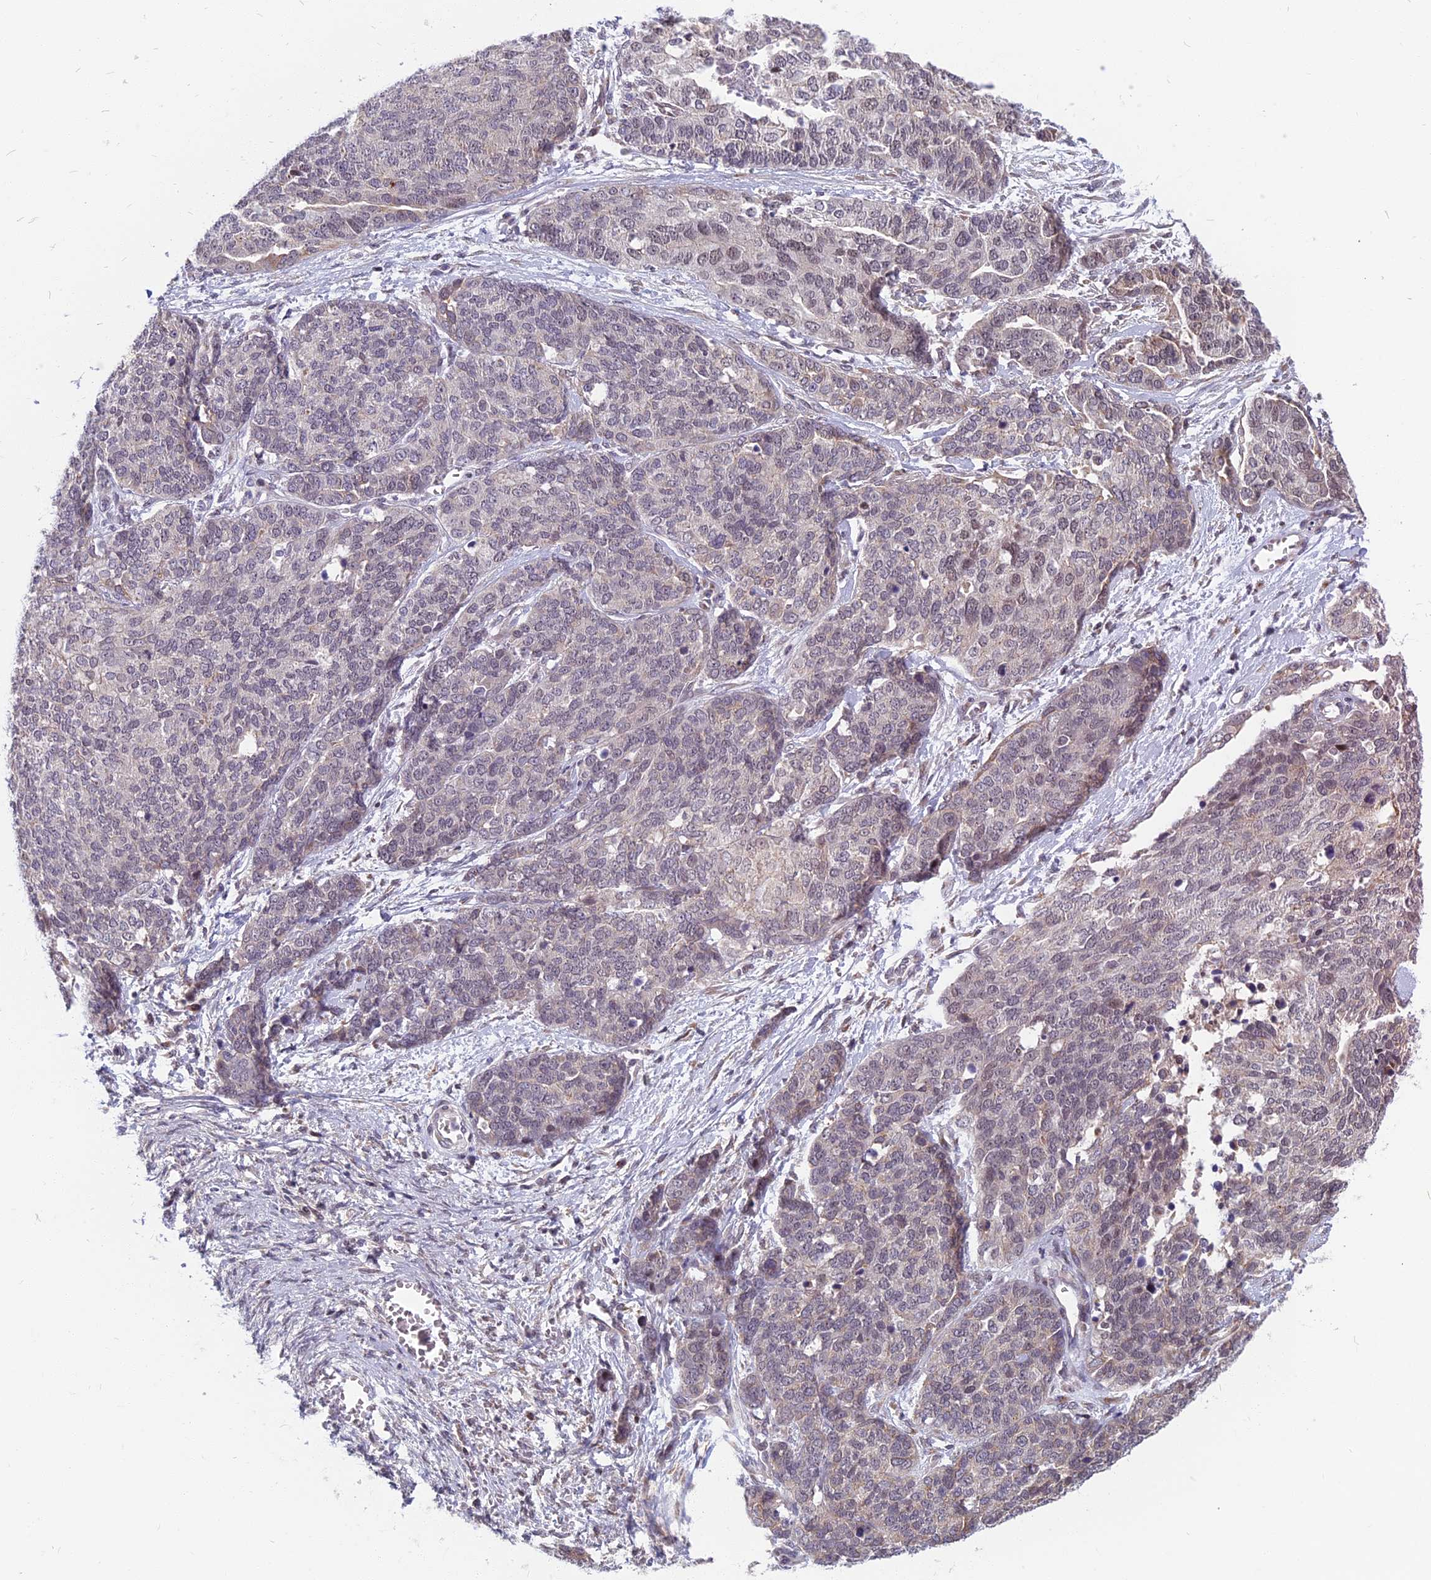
{"staining": {"intensity": "negative", "quantity": "none", "location": "none"}, "tissue": "ovarian cancer", "cell_type": "Tumor cells", "image_type": "cancer", "snomed": [{"axis": "morphology", "description": "Cystadenocarcinoma, serous, NOS"}, {"axis": "topography", "description": "Ovary"}], "caption": "Immunohistochemistry image of human ovarian serous cystadenocarcinoma stained for a protein (brown), which shows no expression in tumor cells.", "gene": "CCDC113", "patient": {"sex": "female", "age": 44}}